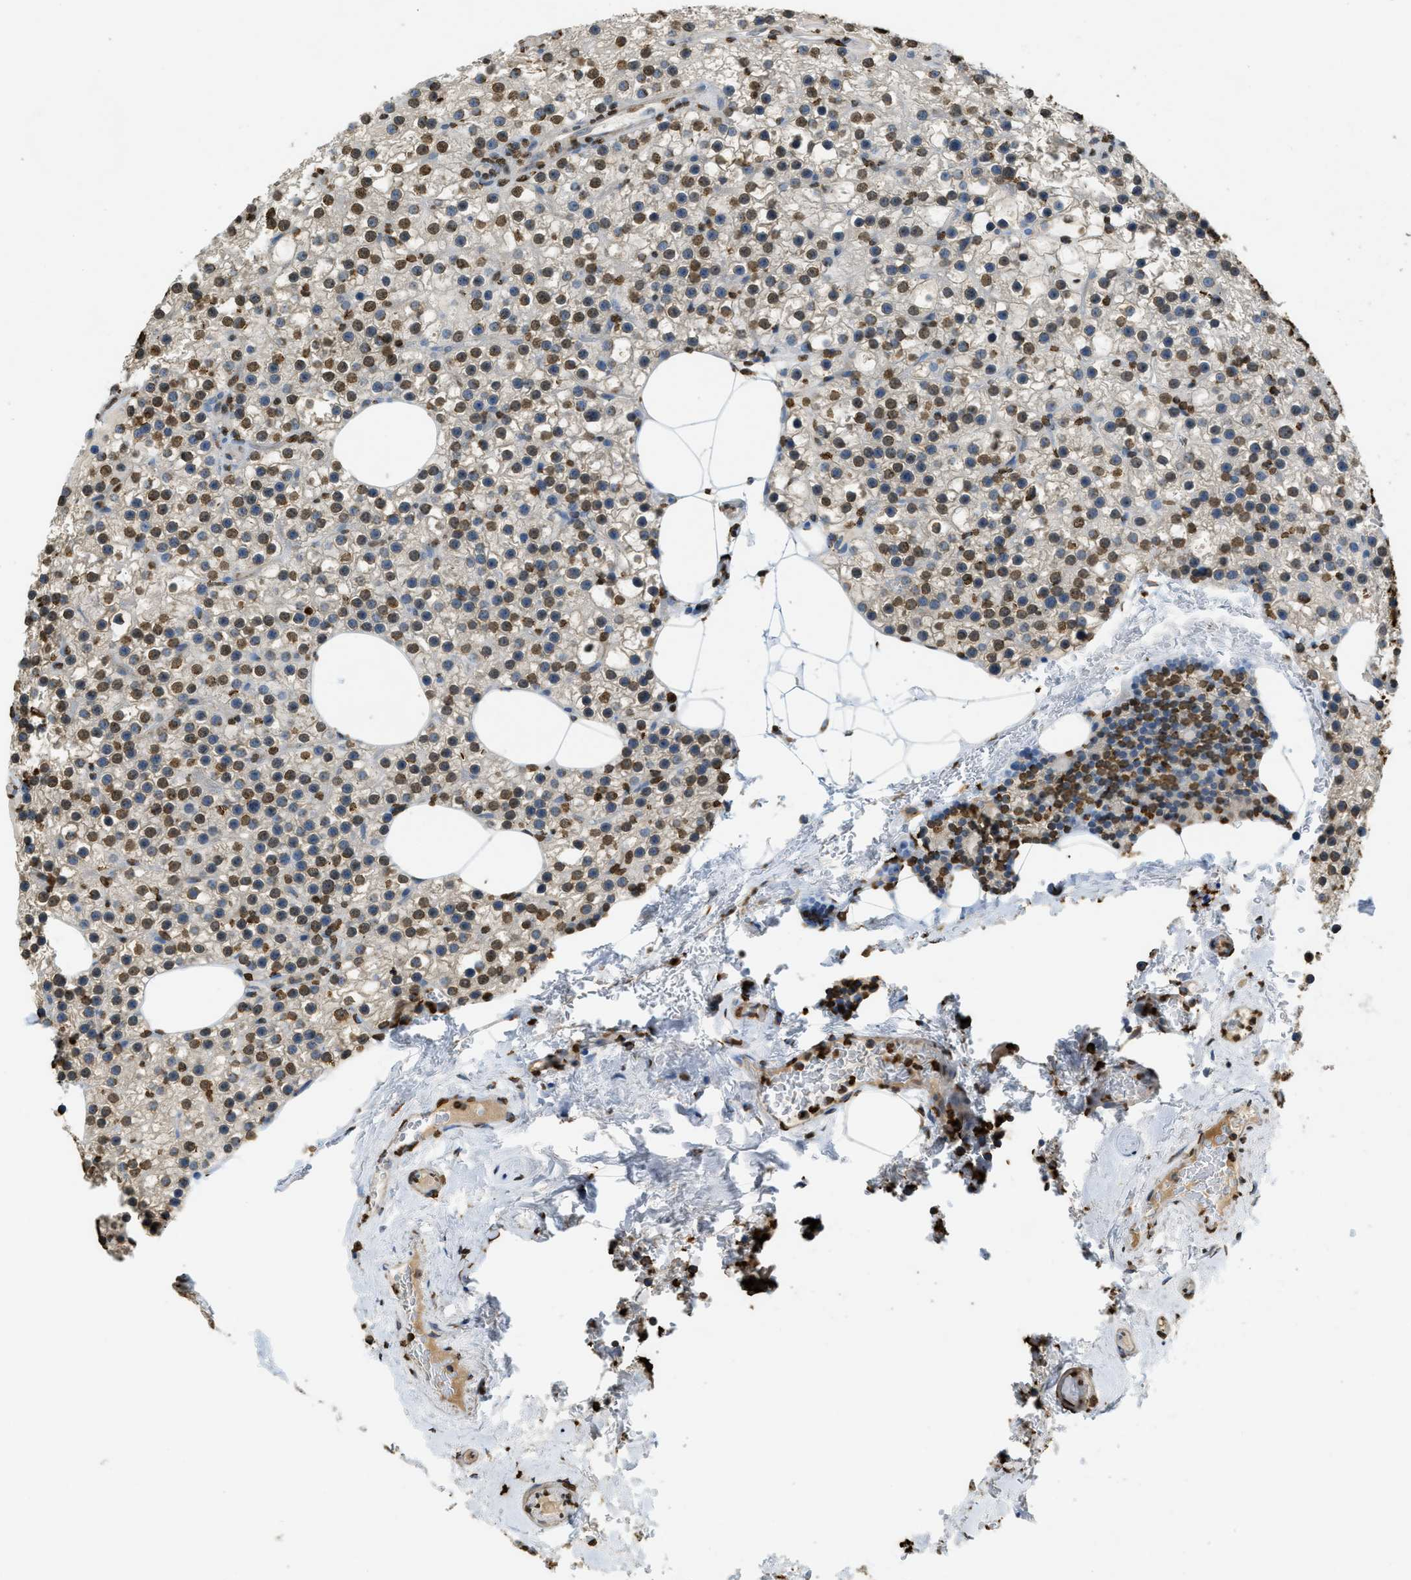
{"staining": {"intensity": "strong", "quantity": "25%-75%", "location": "nuclear"}, "tissue": "parathyroid gland", "cell_type": "Glandular cells", "image_type": "normal", "snomed": [{"axis": "morphology", "description": "Normal tissue, NOS"}, {"axis": "morphology", "description": "Adenoma, NOS"}, {"axis": "topography", "description": "Parathyroid gland"}], "caption": "This histopathology image reveals immunohistochemistry staining of unremarkable human parathyroid gland, with high strong nuclear positivity in approximately 25%-75% of glandular cells.", "gene": "NR5A2", "patient": {"sex": "female", "age": 70}}